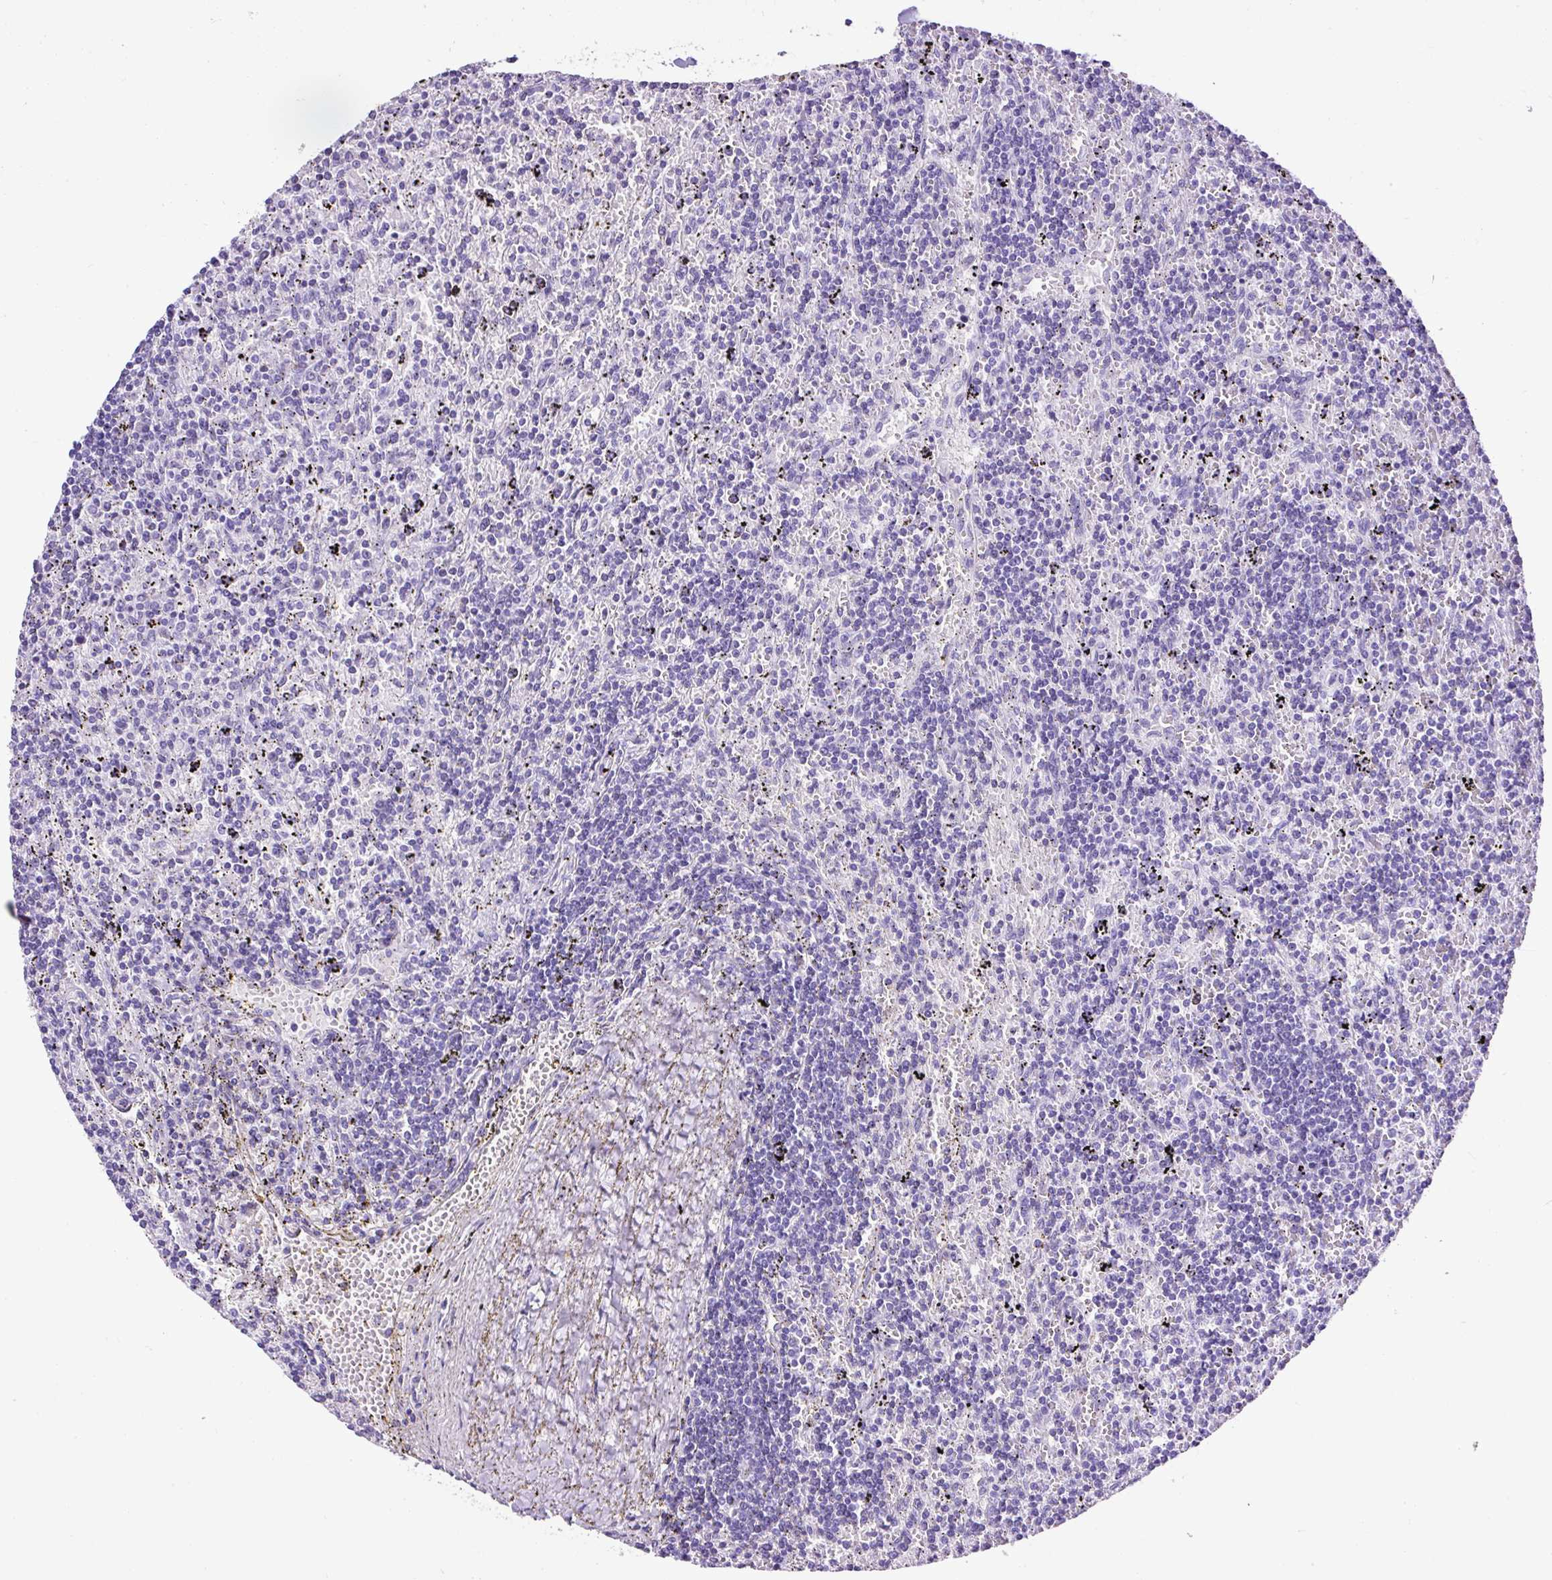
{"staining": {"intensity": "negative", "quantity": "none", "location": "none"}, "tissue": "lymphoma", "cell_type": "Tumor cells", "image_type": "cancer", "snomed": [{"axis": "morphology", "description": "Malignant lymphoma, non-Hodgkin's type, Low grade"}, {"axis": "topography", "description": "Spleen"}], "caption": "High power microscopy image of an immunohistochemistry (IHC) image of malignant lymphoma, non-Hodgkin's type (low-grade), revealing no significant staining in tumor cells.", "gene": "CEL", "patient": {"sex": "male", "age": 76}}